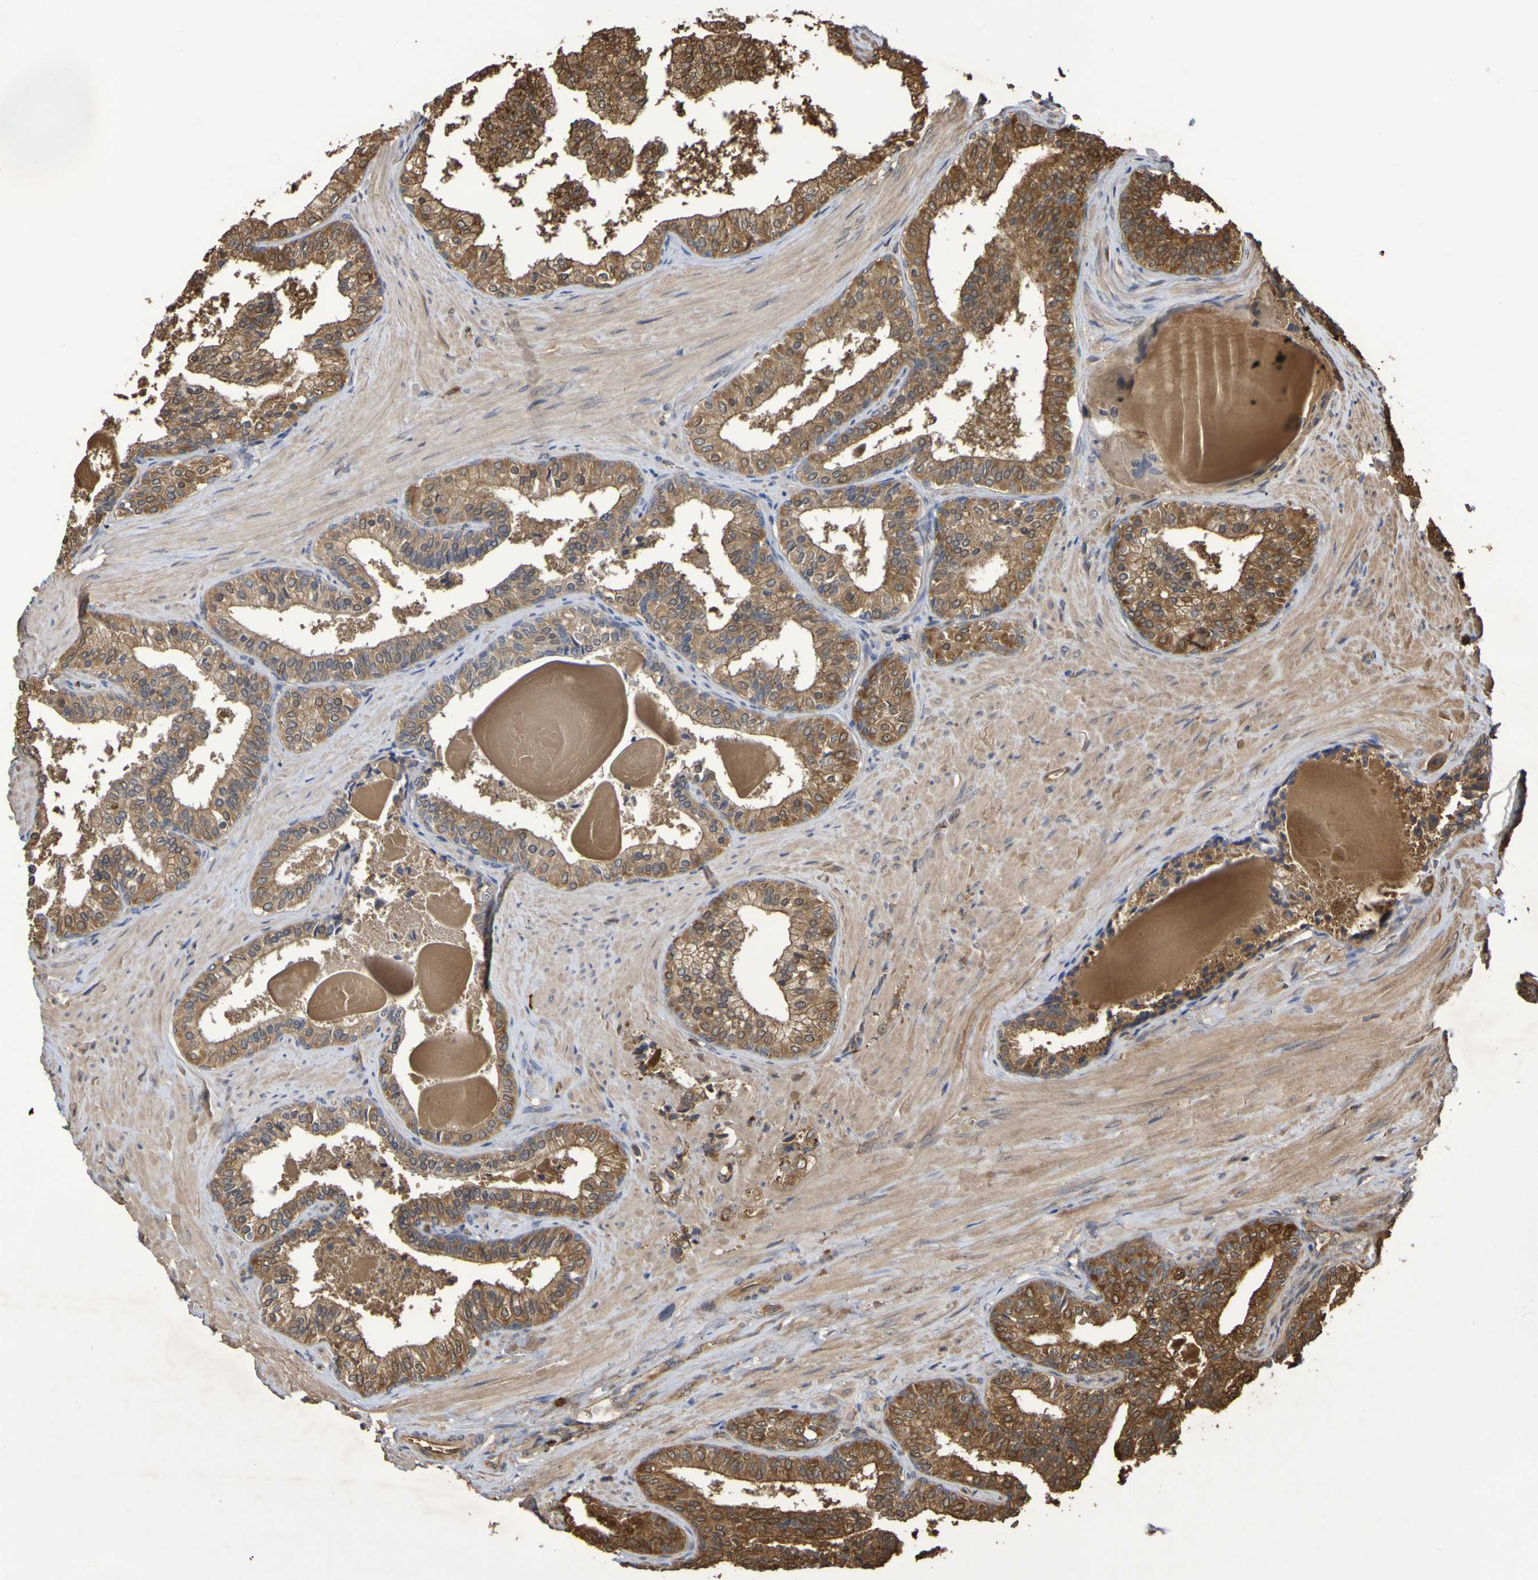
{"staining": {"intensity": "strong", "quantity": ">75%", "location": "cytoplasmic/membranous"}, "tissue": "prostate cancer", "cell_type": "Tumor cells", "image_type": "cancer", "snomed": [{"axis": "morphology", "description": "Adenocarcinoma, Low grade"}, {"axis": "topography", "description": "Prostate"}], "caption": "Tumor cells demonstrate high levels of strong cytoplasmic/membranous staining in approximately >75% of cells in prostate low-grade adenocarcinoma.", "gene": "SERPINB6", "patient": {"sex": "male", "age": 60}}